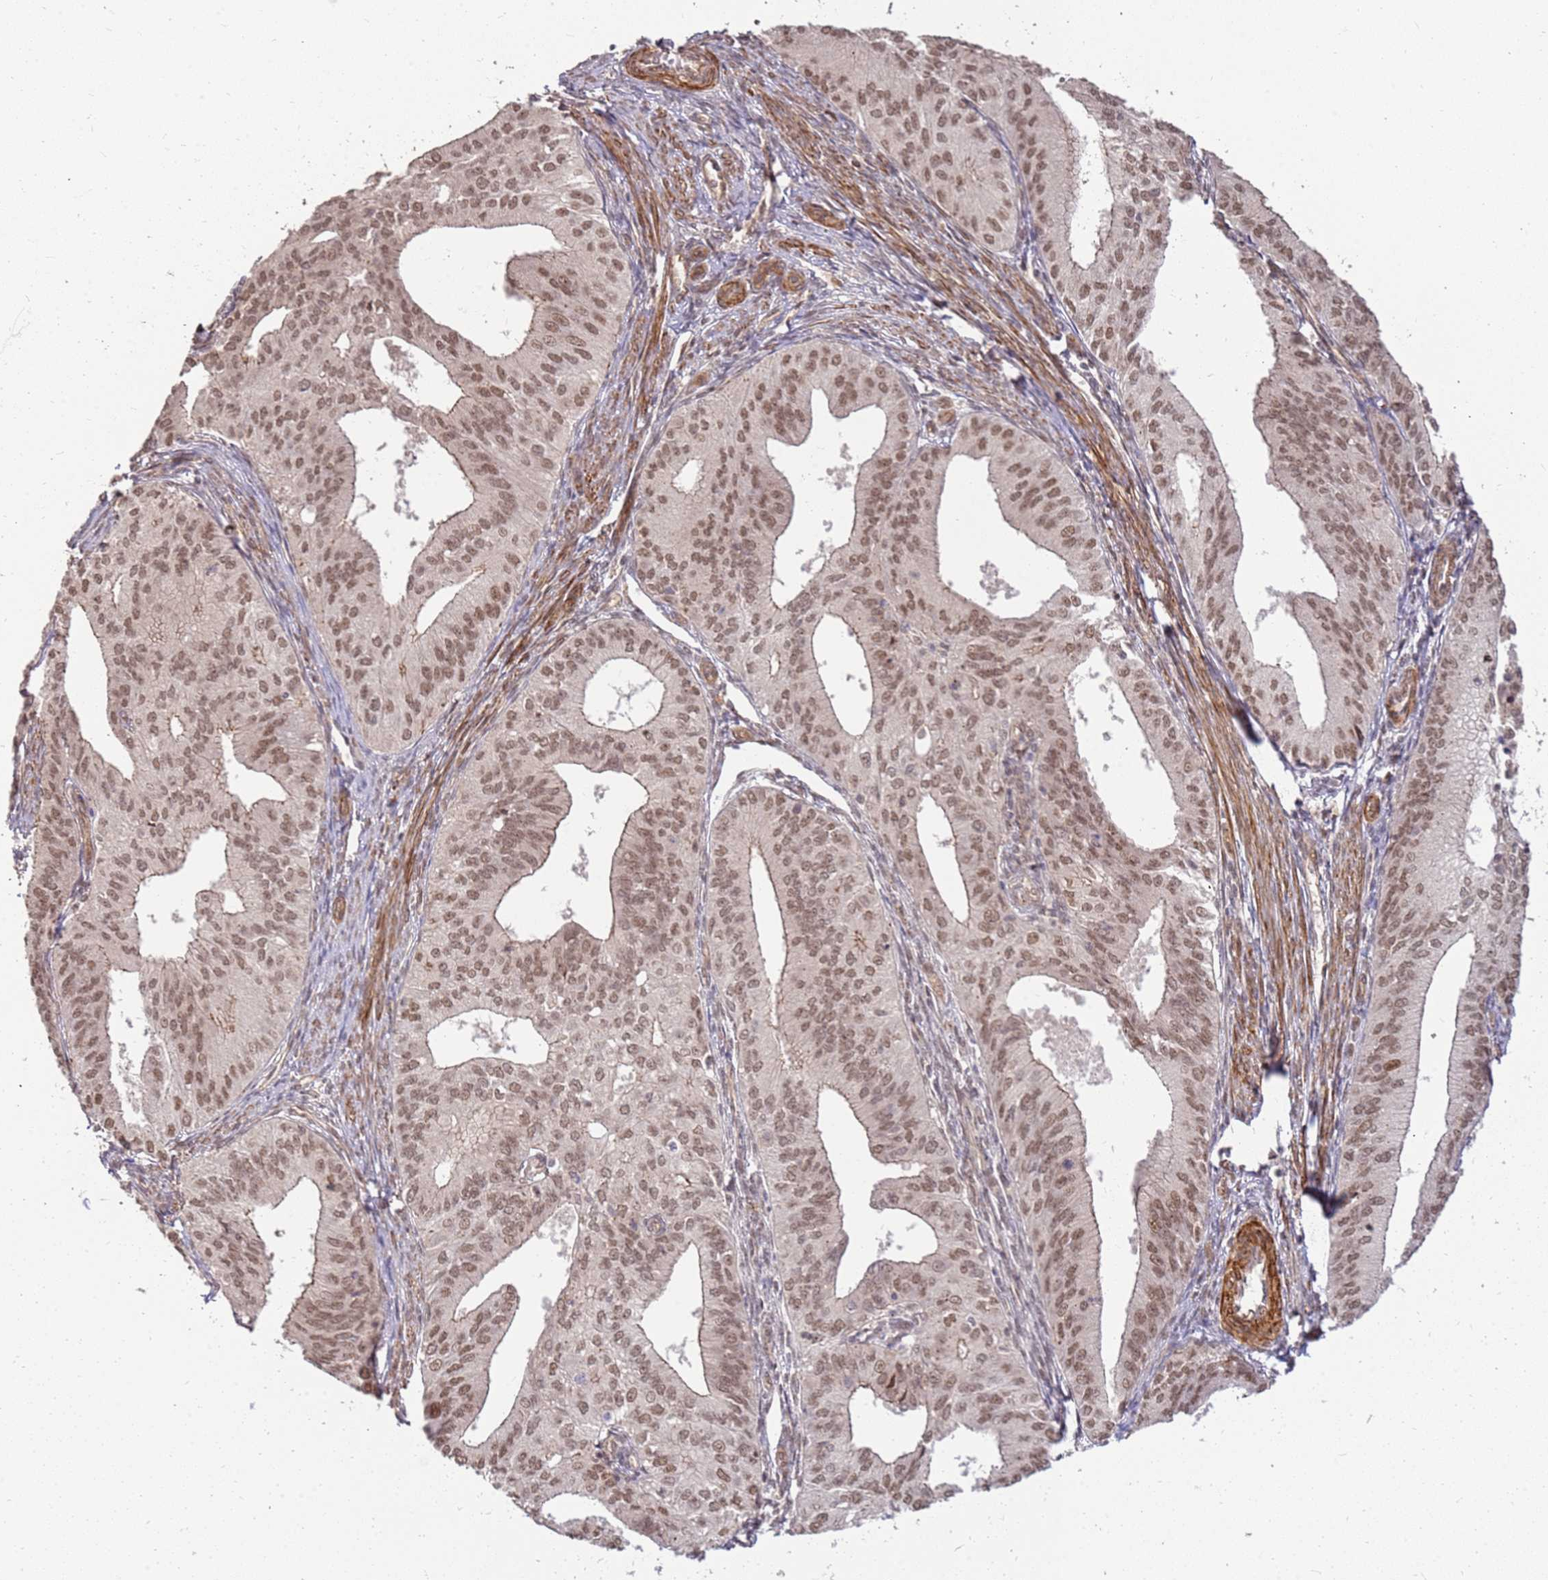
{"staining": {"intensity": "moderate", "quantity": ">75%", "location": "nuclear"}, "tissue": "endometrial cancer", "cell_type": "Tumor cells", "image_type": "cancer", "snomed": [{"axis": "morphology", "description": "Adenocarcinoma, NOS"}, {"axis": "topography", "description": "Endometrium"}], "caption": "A medium amount of moderate nuclear positivity is present in about >75% of tumor cells in endometrial cancer (adenocarcinoma) tissue.", "gene": "ST18", "patient": {"sex": "female", "age": 50}}